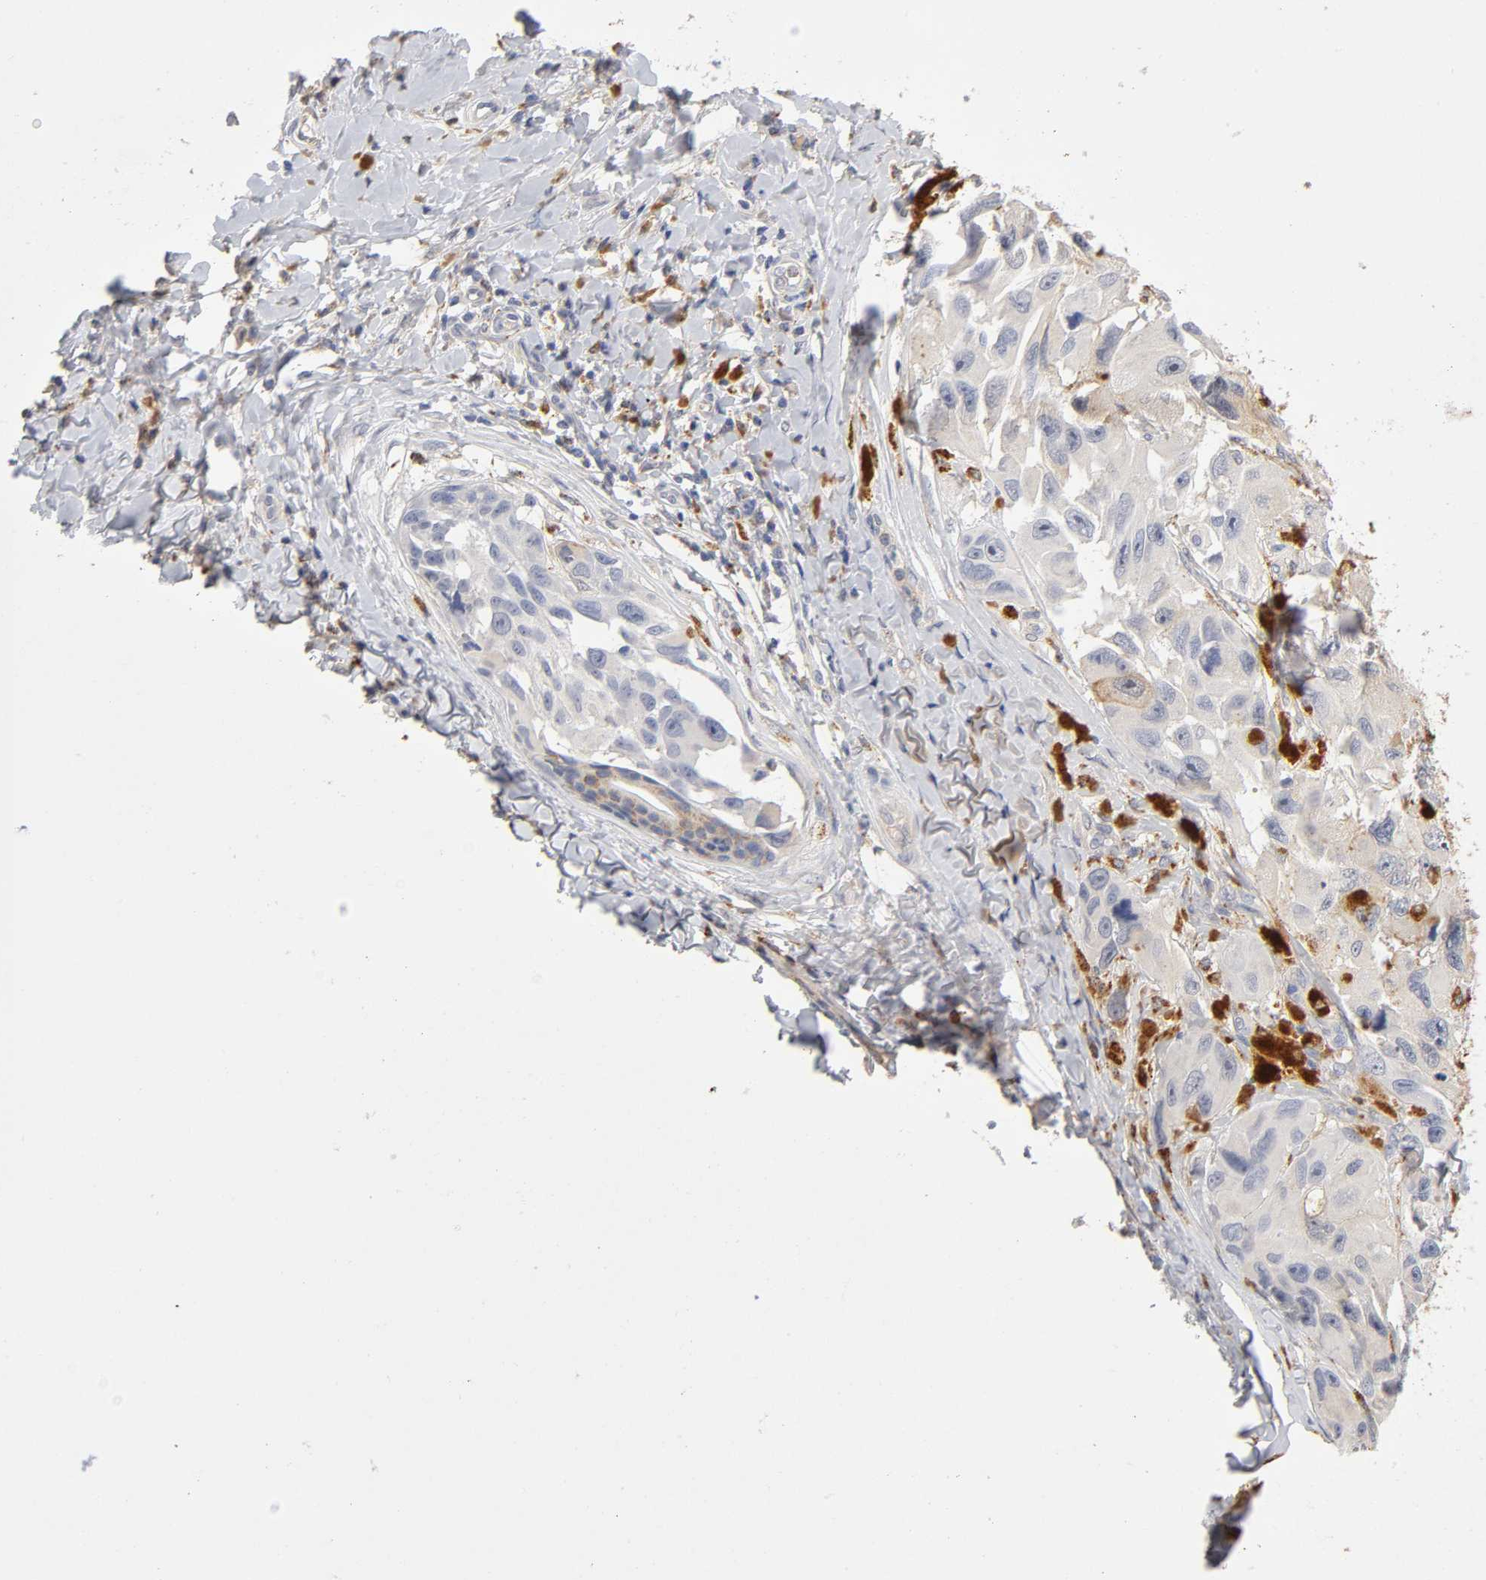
{"staining": {"intensity": "weak", "quantity": "<25%", "location": "cytoplasmic/membranous"}, "tissue": "melanoma", "cell_type": "Tumor cells", "image_type": "cancer", "snomed": [{"axis": "morphology", "description": "Malignant melanoma, NOS"}, {"axis": "topography", "description": "Skin"}], "caption": "Immunohistochemistry (IHC) of melanoma demonstrates no positivity in tumor cells.", "gene": "ISG15", "patient": {"sex": "female", "age": 73}}